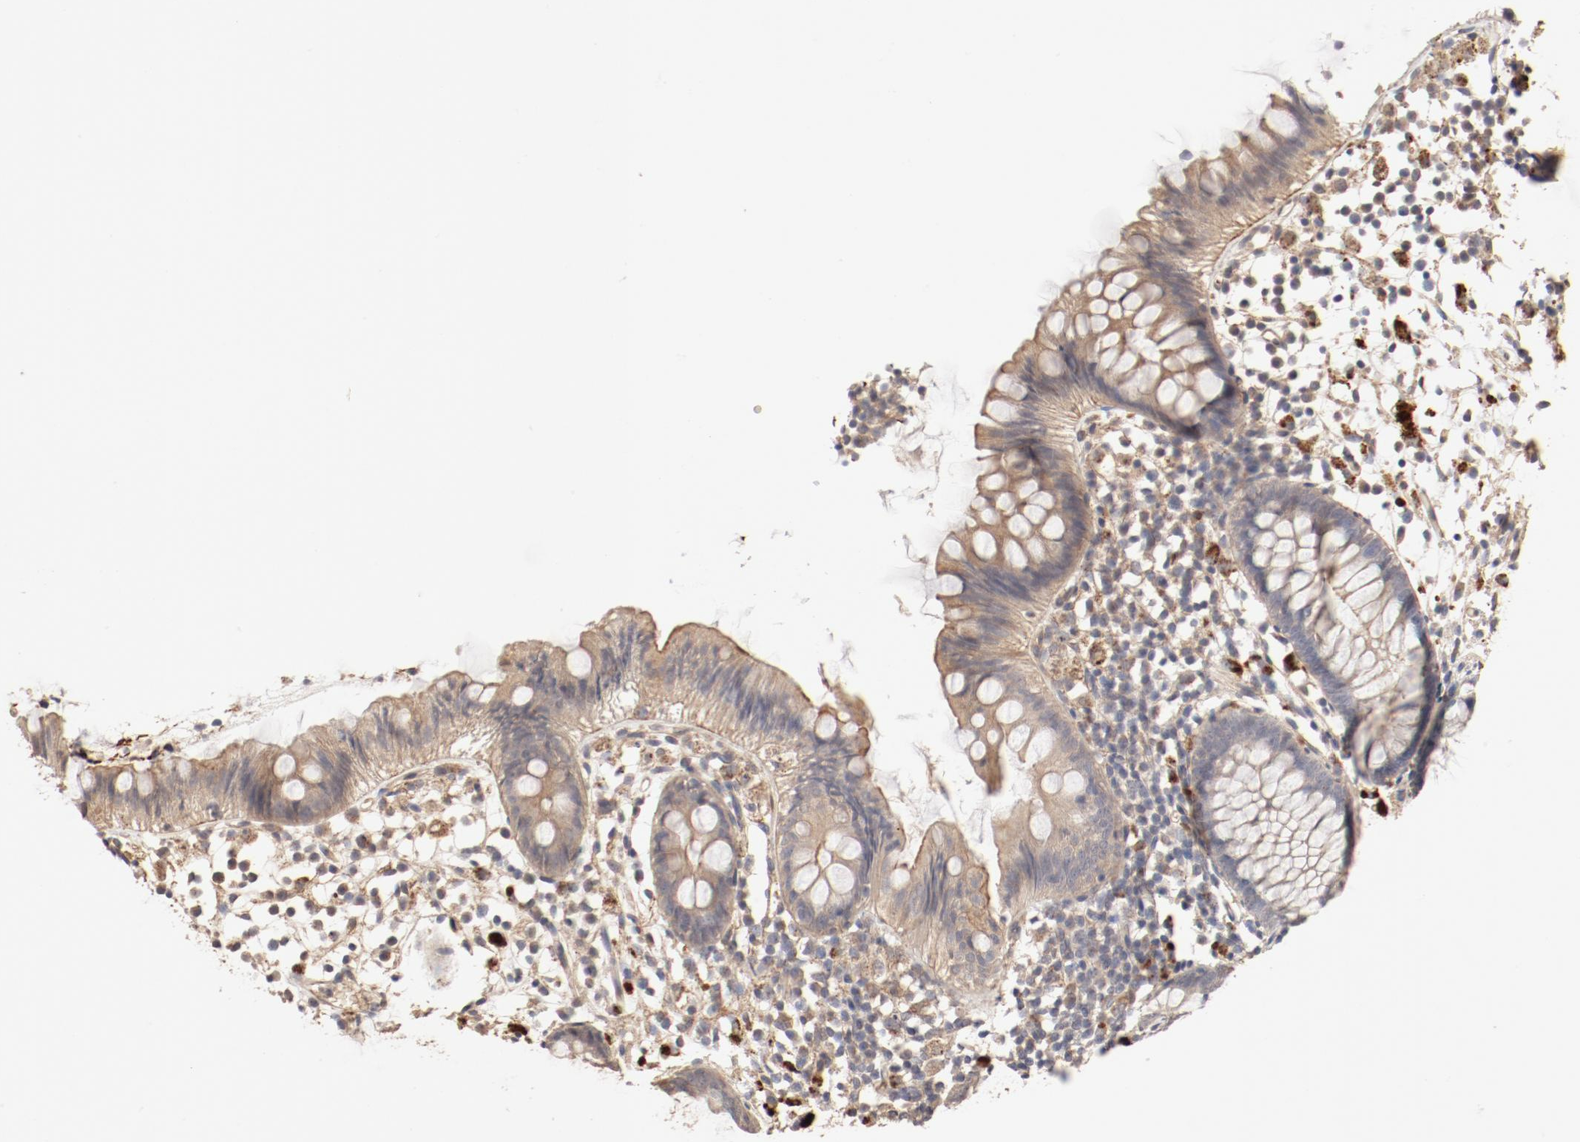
{"staining": {"intensity": "moderate", "quantity": ">75%", "location": "cytoplasmic/membranous"}, "tissue": "appendix", "cell_type": "Glandular cells", "image_type": "normal", "snomed": [{"axis": "morphology", "description": "Normal tissue, NOS"}, {"axis": "topography", "description": "Appendix"}], "caption": "Human appendix stained with a protein marker displays moderate staining in glandular cells.", "gene": "IL3RA", "patient": {"sex": "male", "age": 38}}